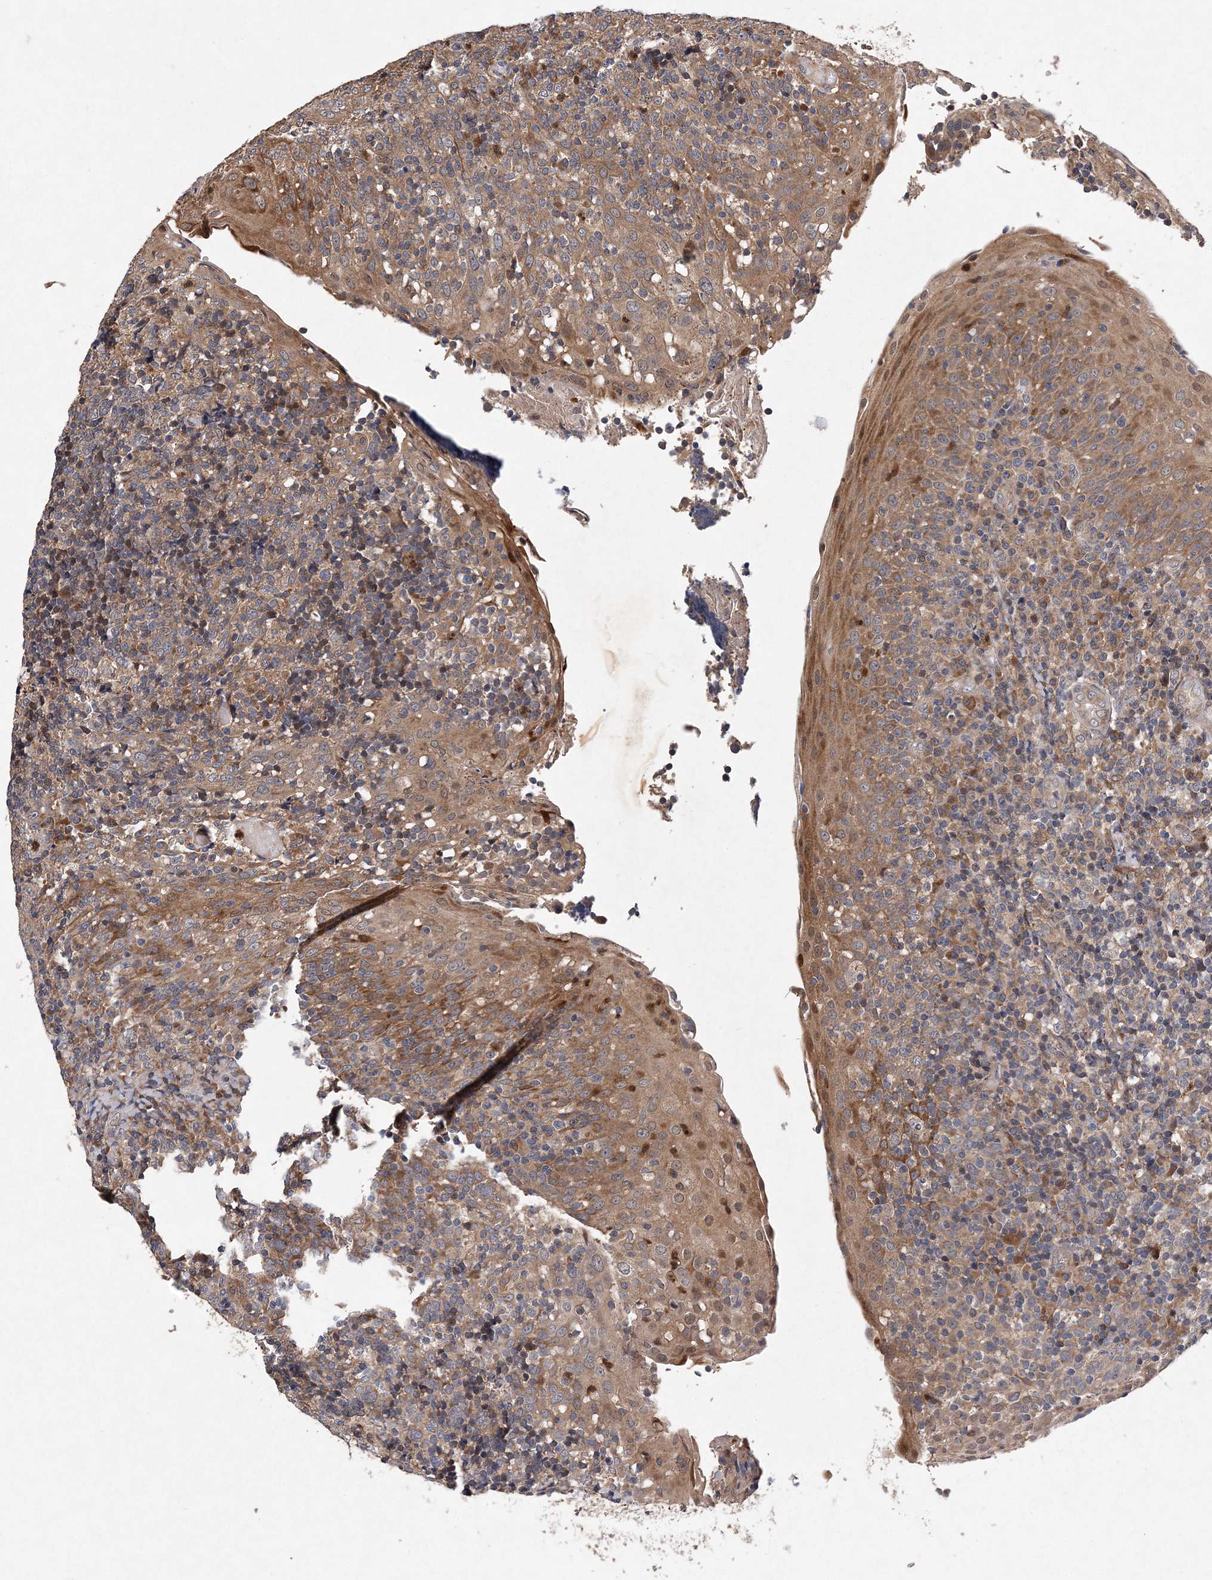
{"staining": {"intensity": "weak", "quantity": "<25%", "location": "cytoplasmic/membranous"}, "tissue": "tonsil", "cell_type": "Germinal center cells", "image_type": "normal", "snomed": [{"axis": "morphology", "description": "Normal tissue, NOS"}, {"axis": "topography", "description": "Tonsil"}], "caption": "Protein analysis of unremarkable tonsil demonstrates no significant expression in germinal center cells. The staining is performed using DAB (3,3'-diaminobenzidine) brown chromogen with nuclei counter-stained in using hematoxylin.", "gene": "PROSER1", "patient": {"sex": "female", "age": 19}}